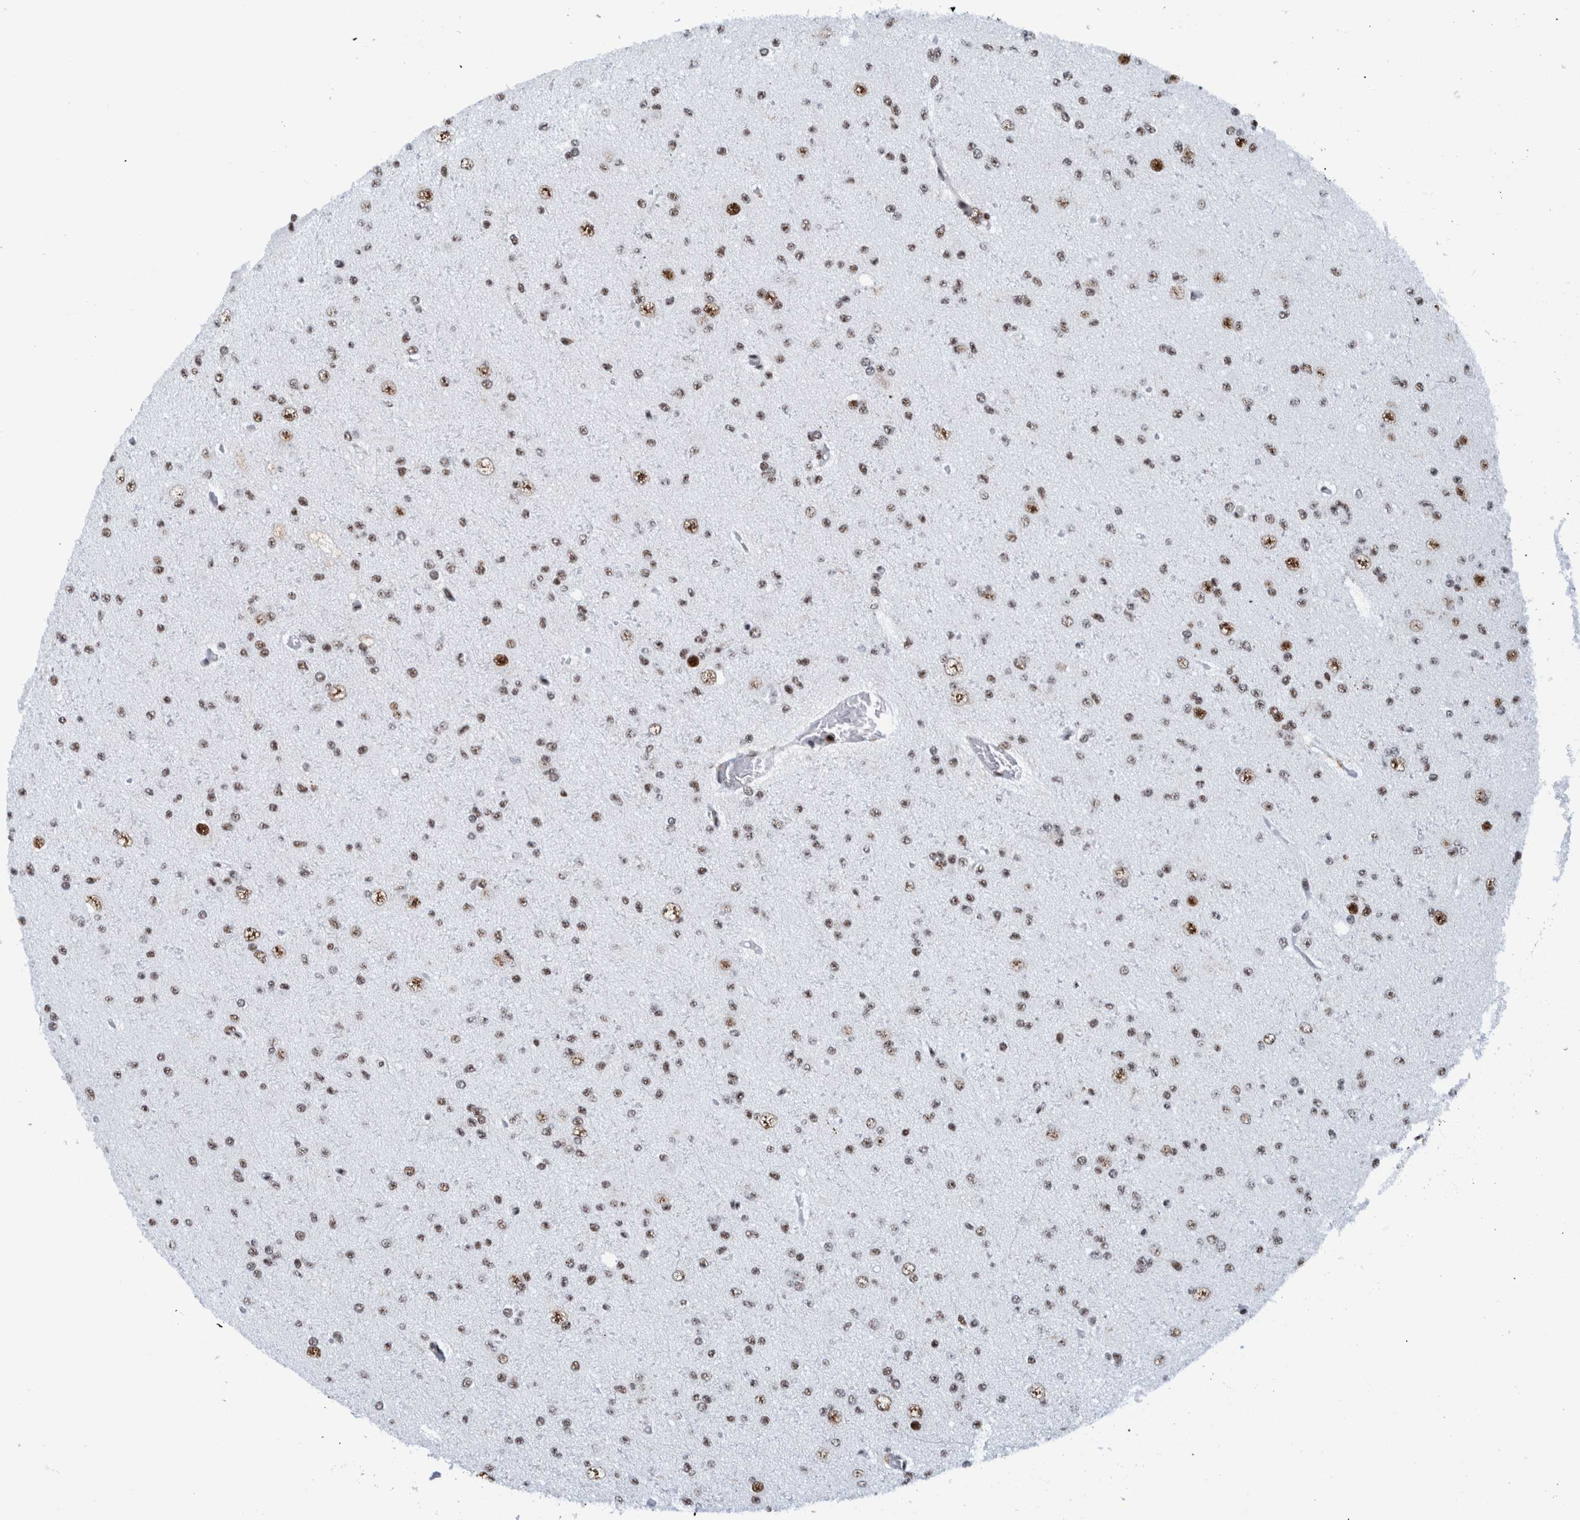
{"staining": {"intensity": "moderate", "quantity": ">75%", "location": "nuclear"}, "tissue": "glioma", "cell_type": "Tumor cells", "image_type": "cancer", "snomed": [{"axis": "morphology", "description": "Glioma, malignant, Low grade"}, {"axis": "topography", "description": "Brain"}], "caption": "Glioma tissue displays moderate nuclear positivity in approximately >75% of tumor cells, visualized by immunohistochemistry.", "gene": "EFTUD2", "patient": {"sex": "female", "age": 22}}